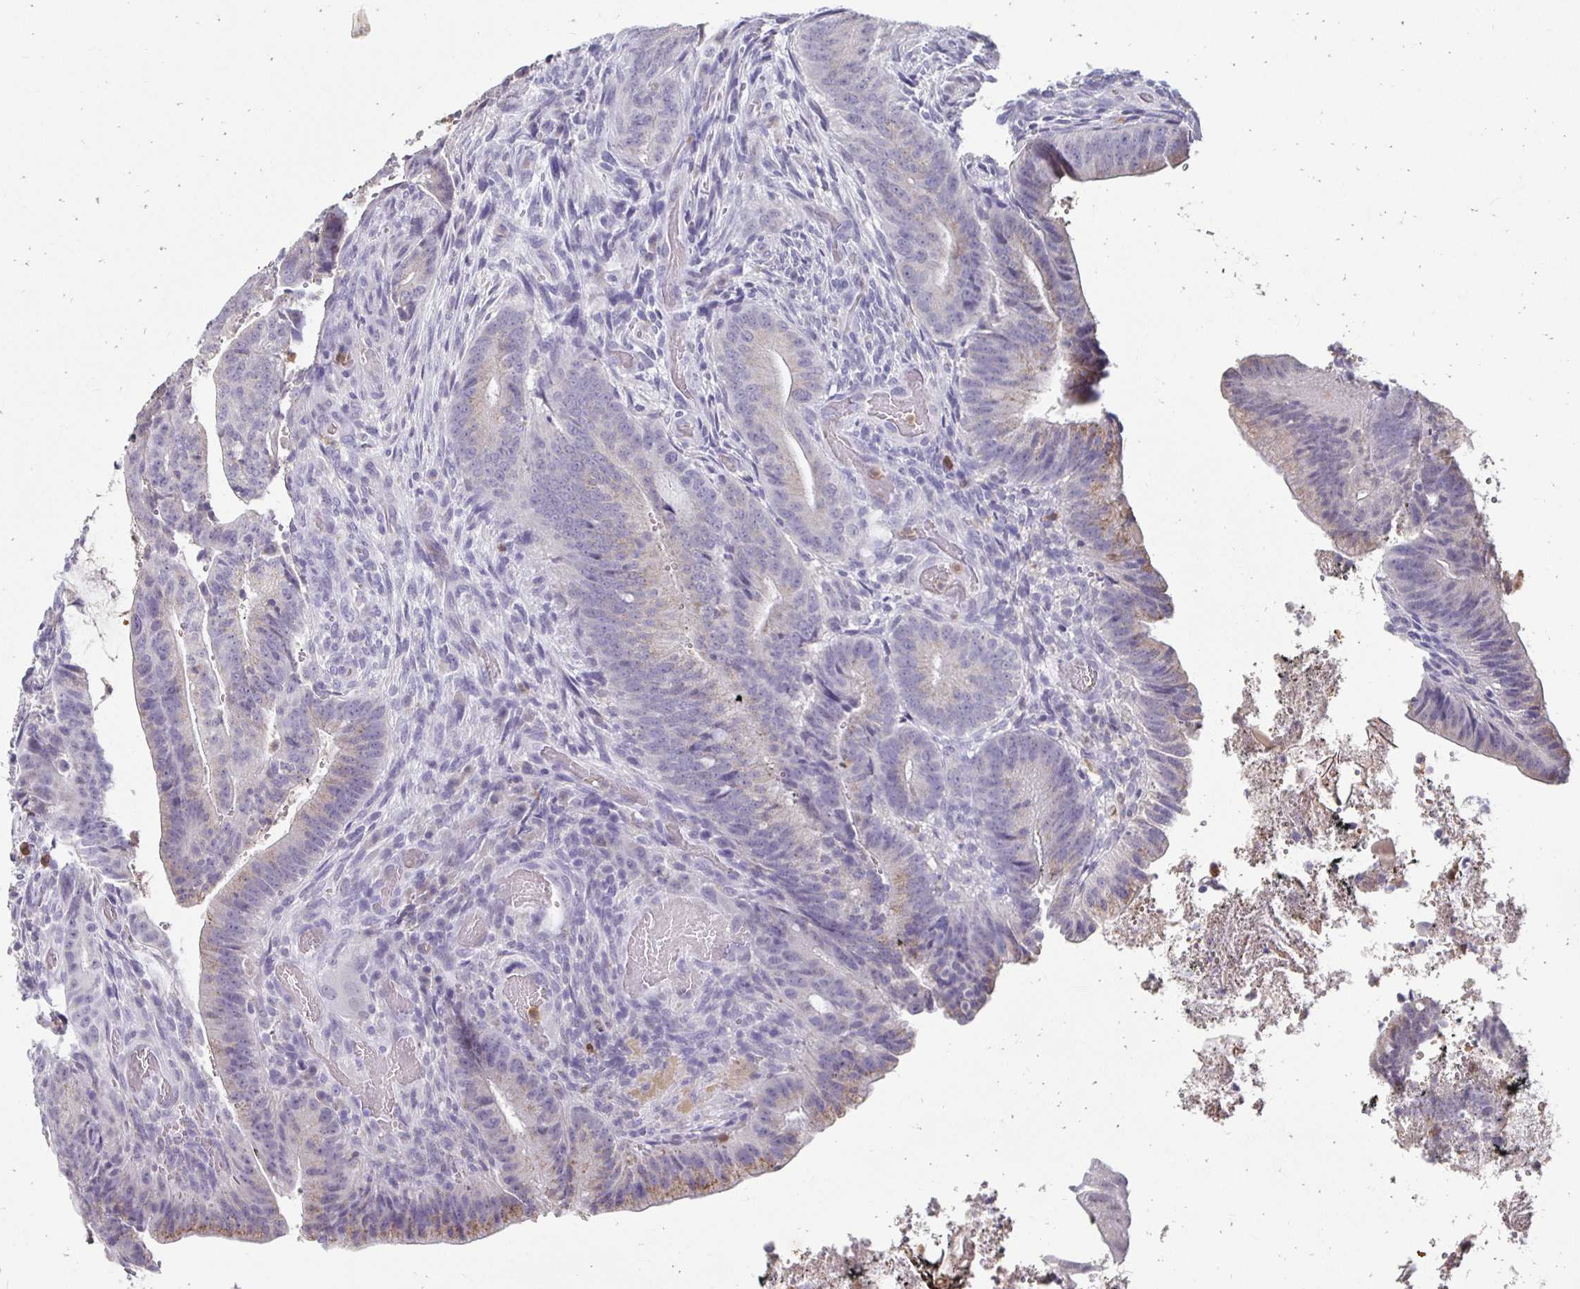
{"staining": {"intensity": "weak", "quantity": "<25%", "location": "cytoplasmic/membranous"}, "tissue": "colorectal cancer", "cell_type": "Tumor cells", "image_type": "cancer", "snomed": [{"axis": "morphology", "description": "Adenocarcinoma, NOS"}, {"axis": "topography", "description": "Colon"}], "caption": "Tumor cells show no significant expression in adenocarcinoma (colorectal).", "gene": "GK2", "patient": {"sex": "female", "age": 43}}